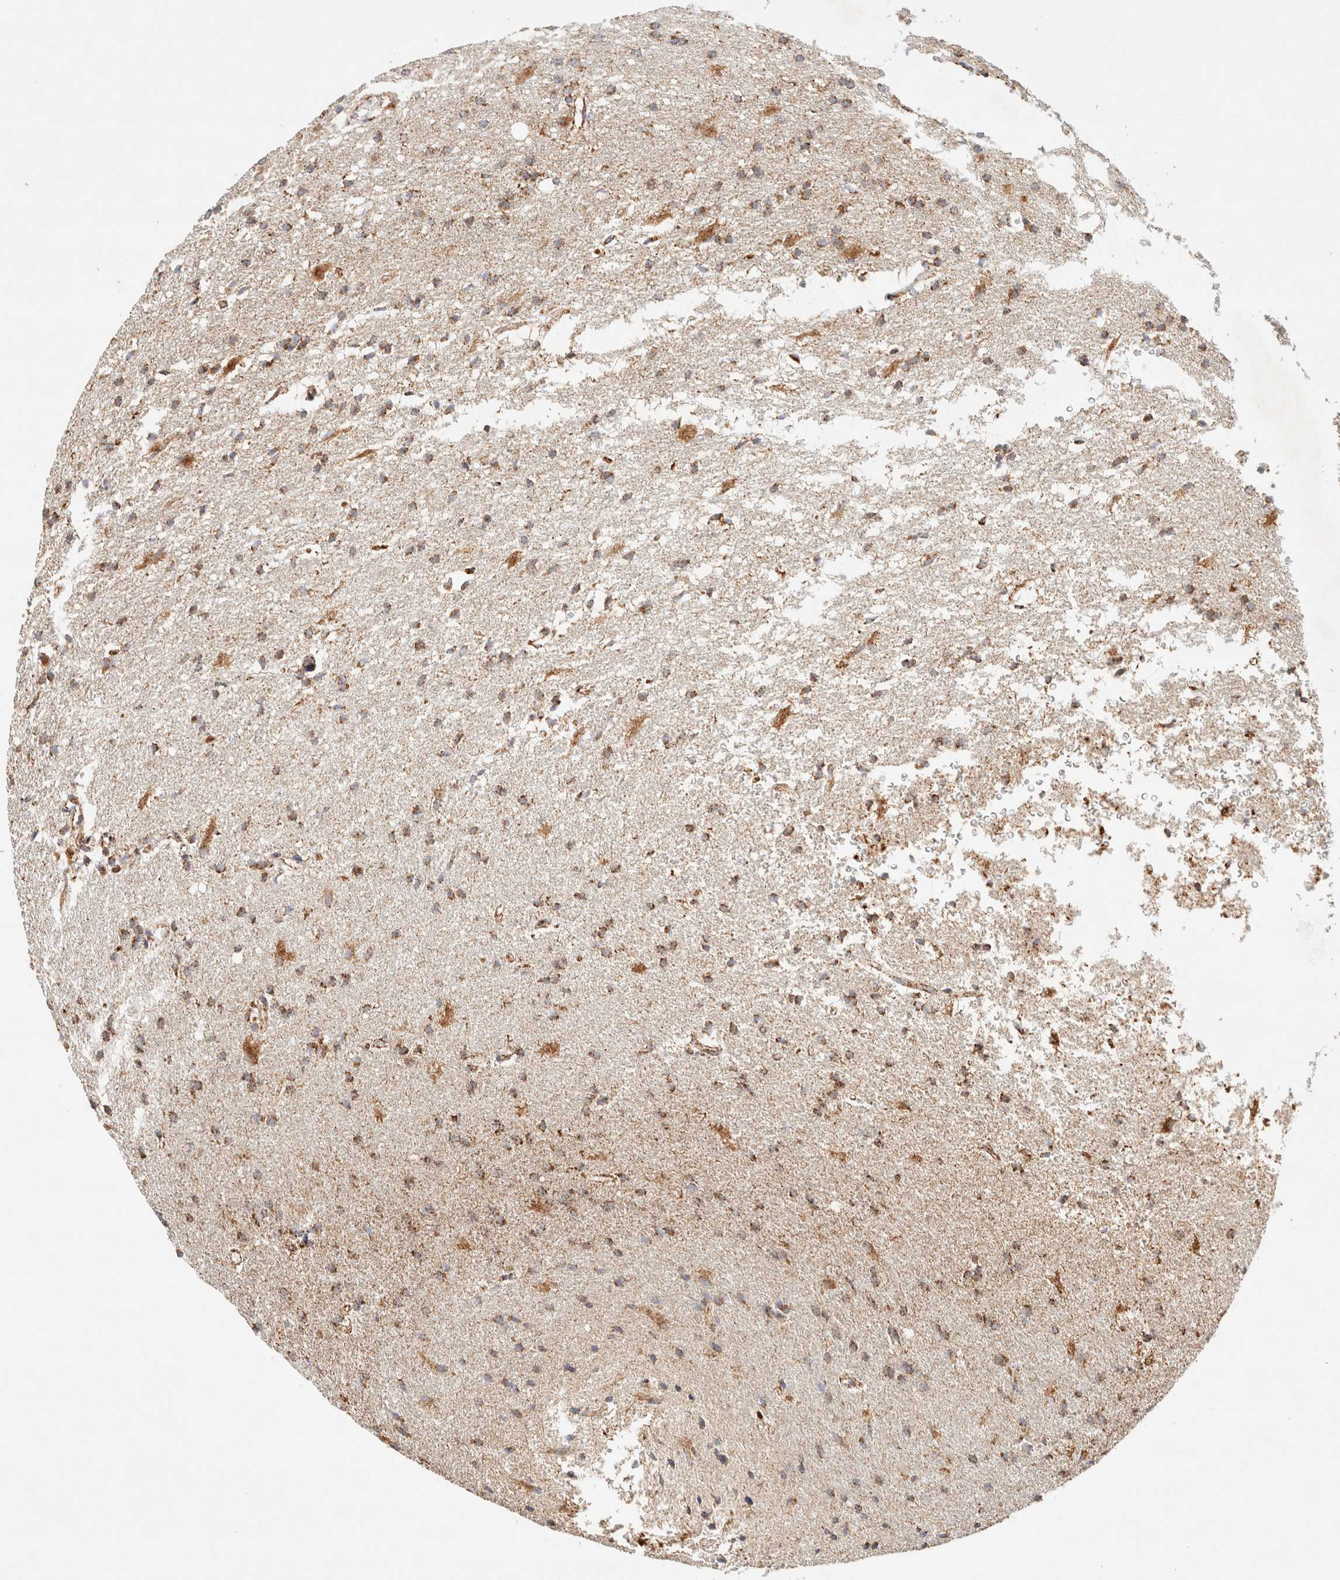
{"staining": {"intensity": "moderate", "quantity": ">75%", "location": "cytoplasmic/membranous"}, "tissue": "glioma", "cell_type": "Tumor cells", "image_type": "cancer", "snomed": [{"axis": "morphology", "description": "Normal tissue, NOS"}, {"axis": "morphology", "description": "Glioma, malignant, High grade"}, {"axis": "topography", "description": "Cerebral cortex"}], "caption": "Moderate cytoplasmic/membranous staining for a protein is seen in approximately >75% of tumor cells of glioma using IHC.", "gene": "PHB2", "patient": {"sex": "male", "age": 77}}